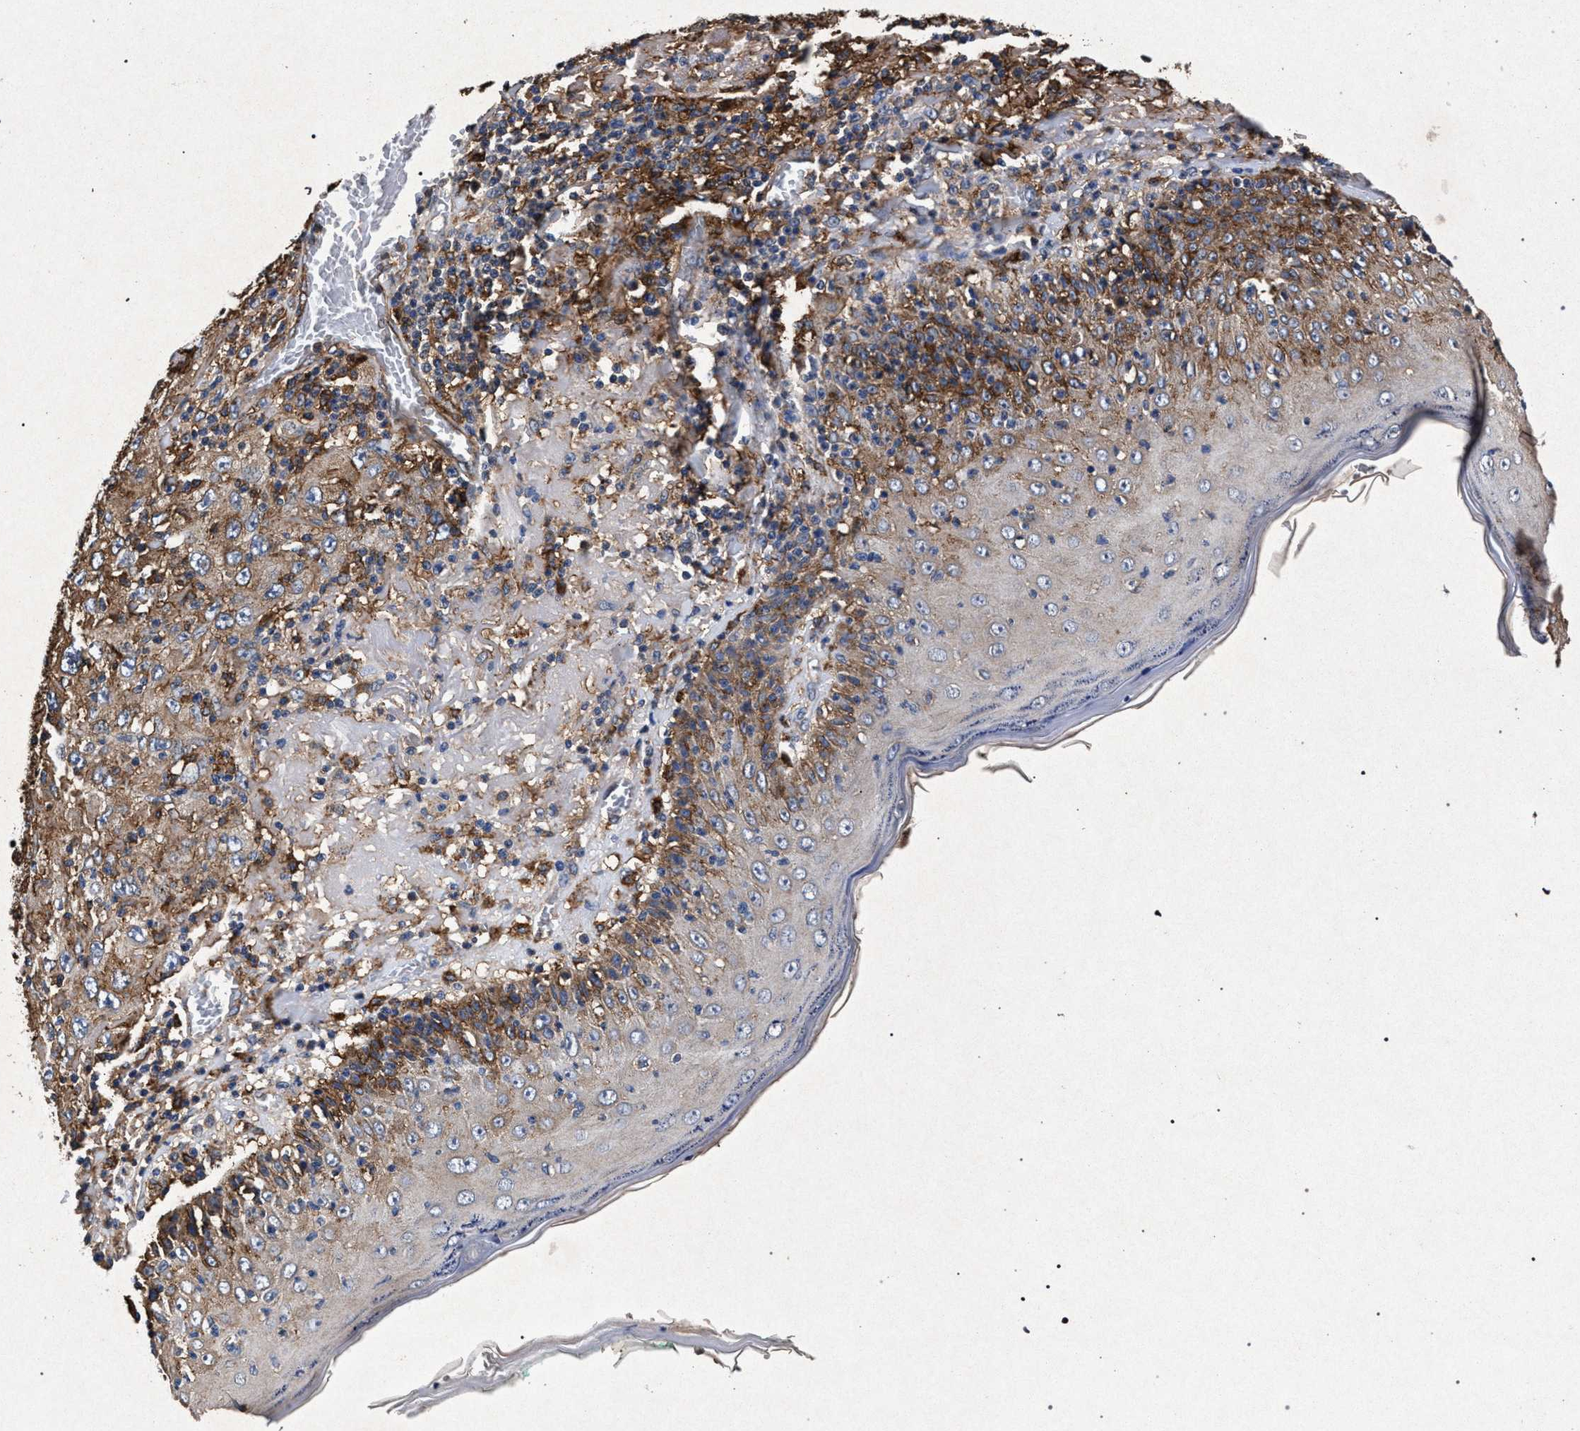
{"staining": {"intensity": "moderate", "quantity": ">75%", "location": "cytoplasmic/membranous"}, "tissue": "skin cancer", "cell_type": "Tumor cells", "image_type": "cancer", "snomed": [{"axis": "morphology", "description": "Squamous cell carcinoma, NOS"}, {"axis": "topography", "description": "Skin"}], "caption": "This is a micrograph of IHC staining of skin cancer, which shows moderate positivity in the cytoplasmic/membranous of tumor cells.", "gene": "MARCKS", "patient": {"sex": "female", "age": 88}}